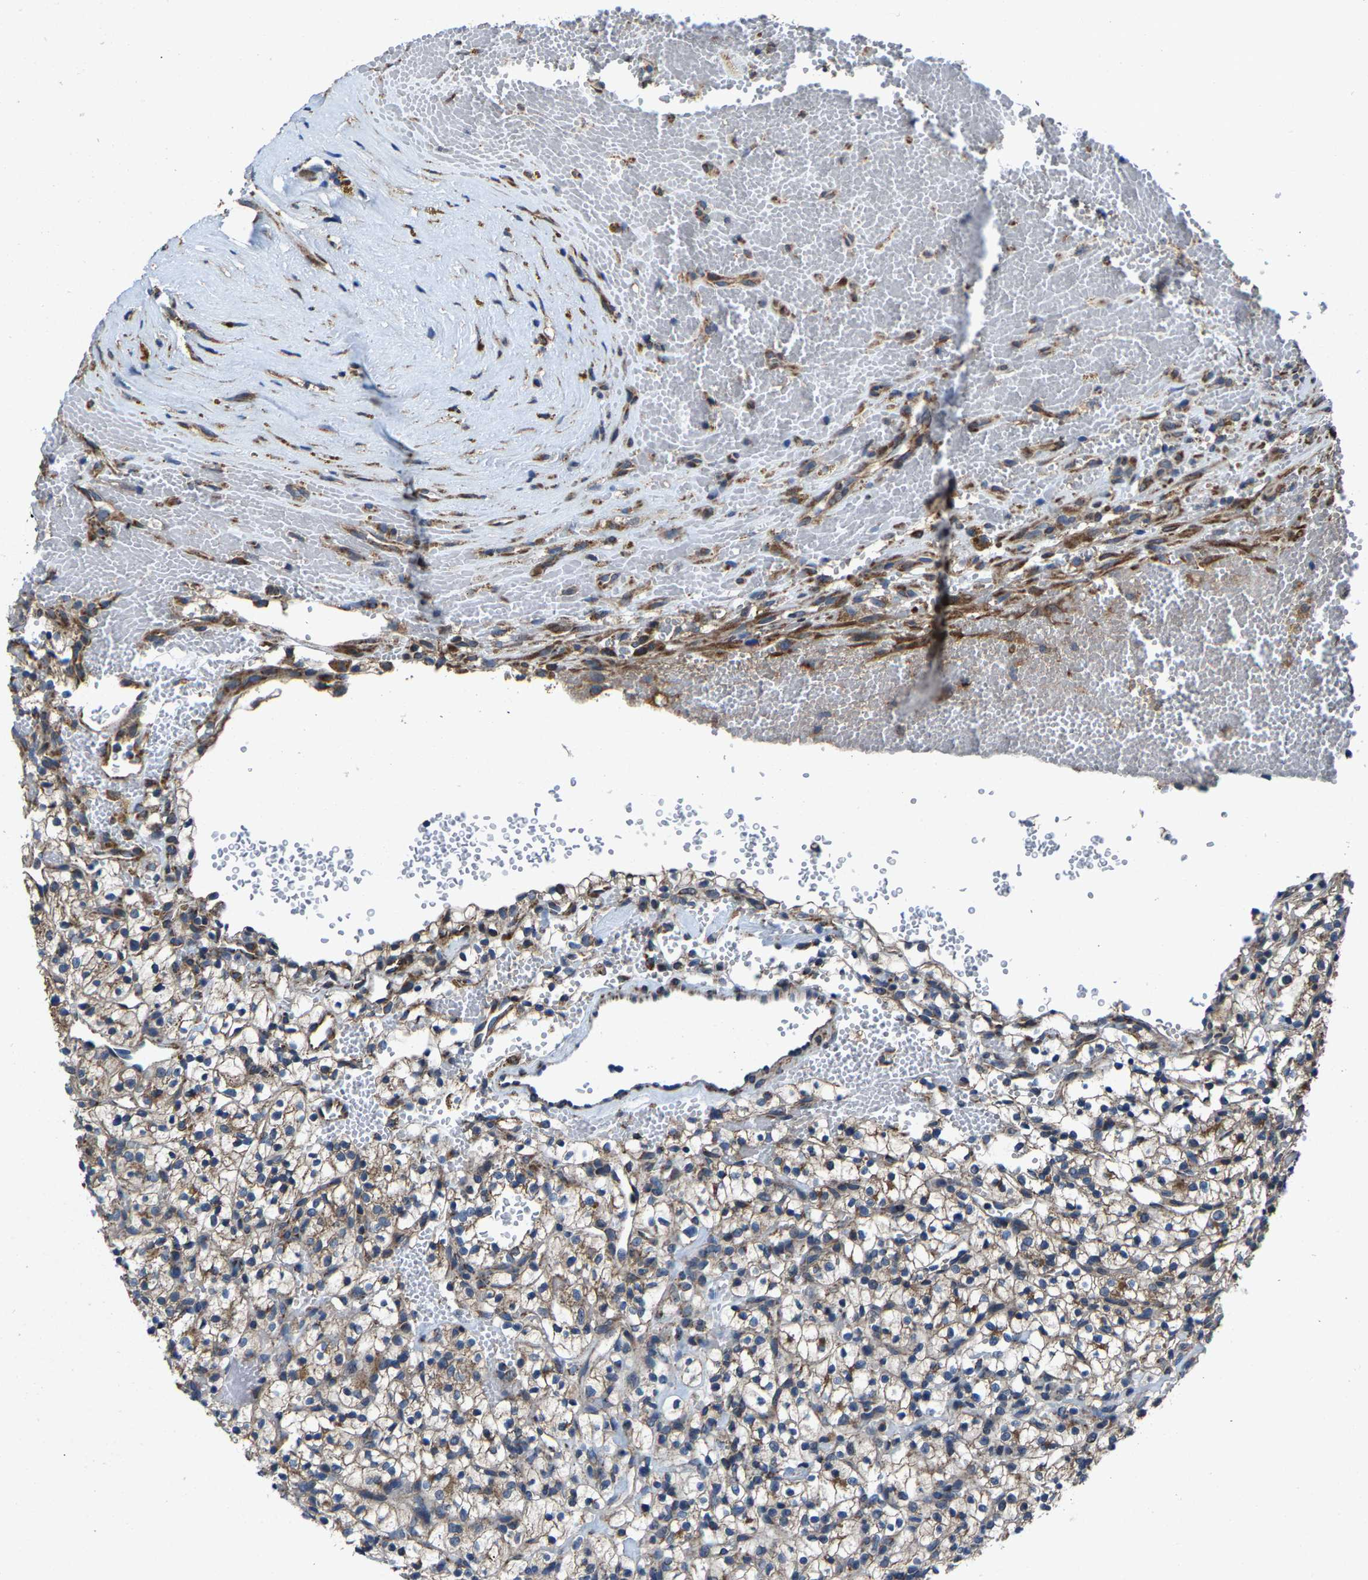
{"staining": {"intensity": "moderate", "quantity": ">75%", "location": "cytoplasmic/membranous"}, "tissue": "renal cancer", "cell_type": "Tumor cells", "image_type": "cancer", "snomed": [{"axis": "morphology", "description": "Adenocarcinoma, NOS"}, {"axis": "topography", "description": "Kidney"}], "caption": "Immunohistochemical staining of adenocarcinoma (renal) displays medium levels of moderate cytoplasmic/membranous positivity in approximately >75% of tumor cells.", "gene": "PDP1", "patient": {"sex": "female", "age": 57}}